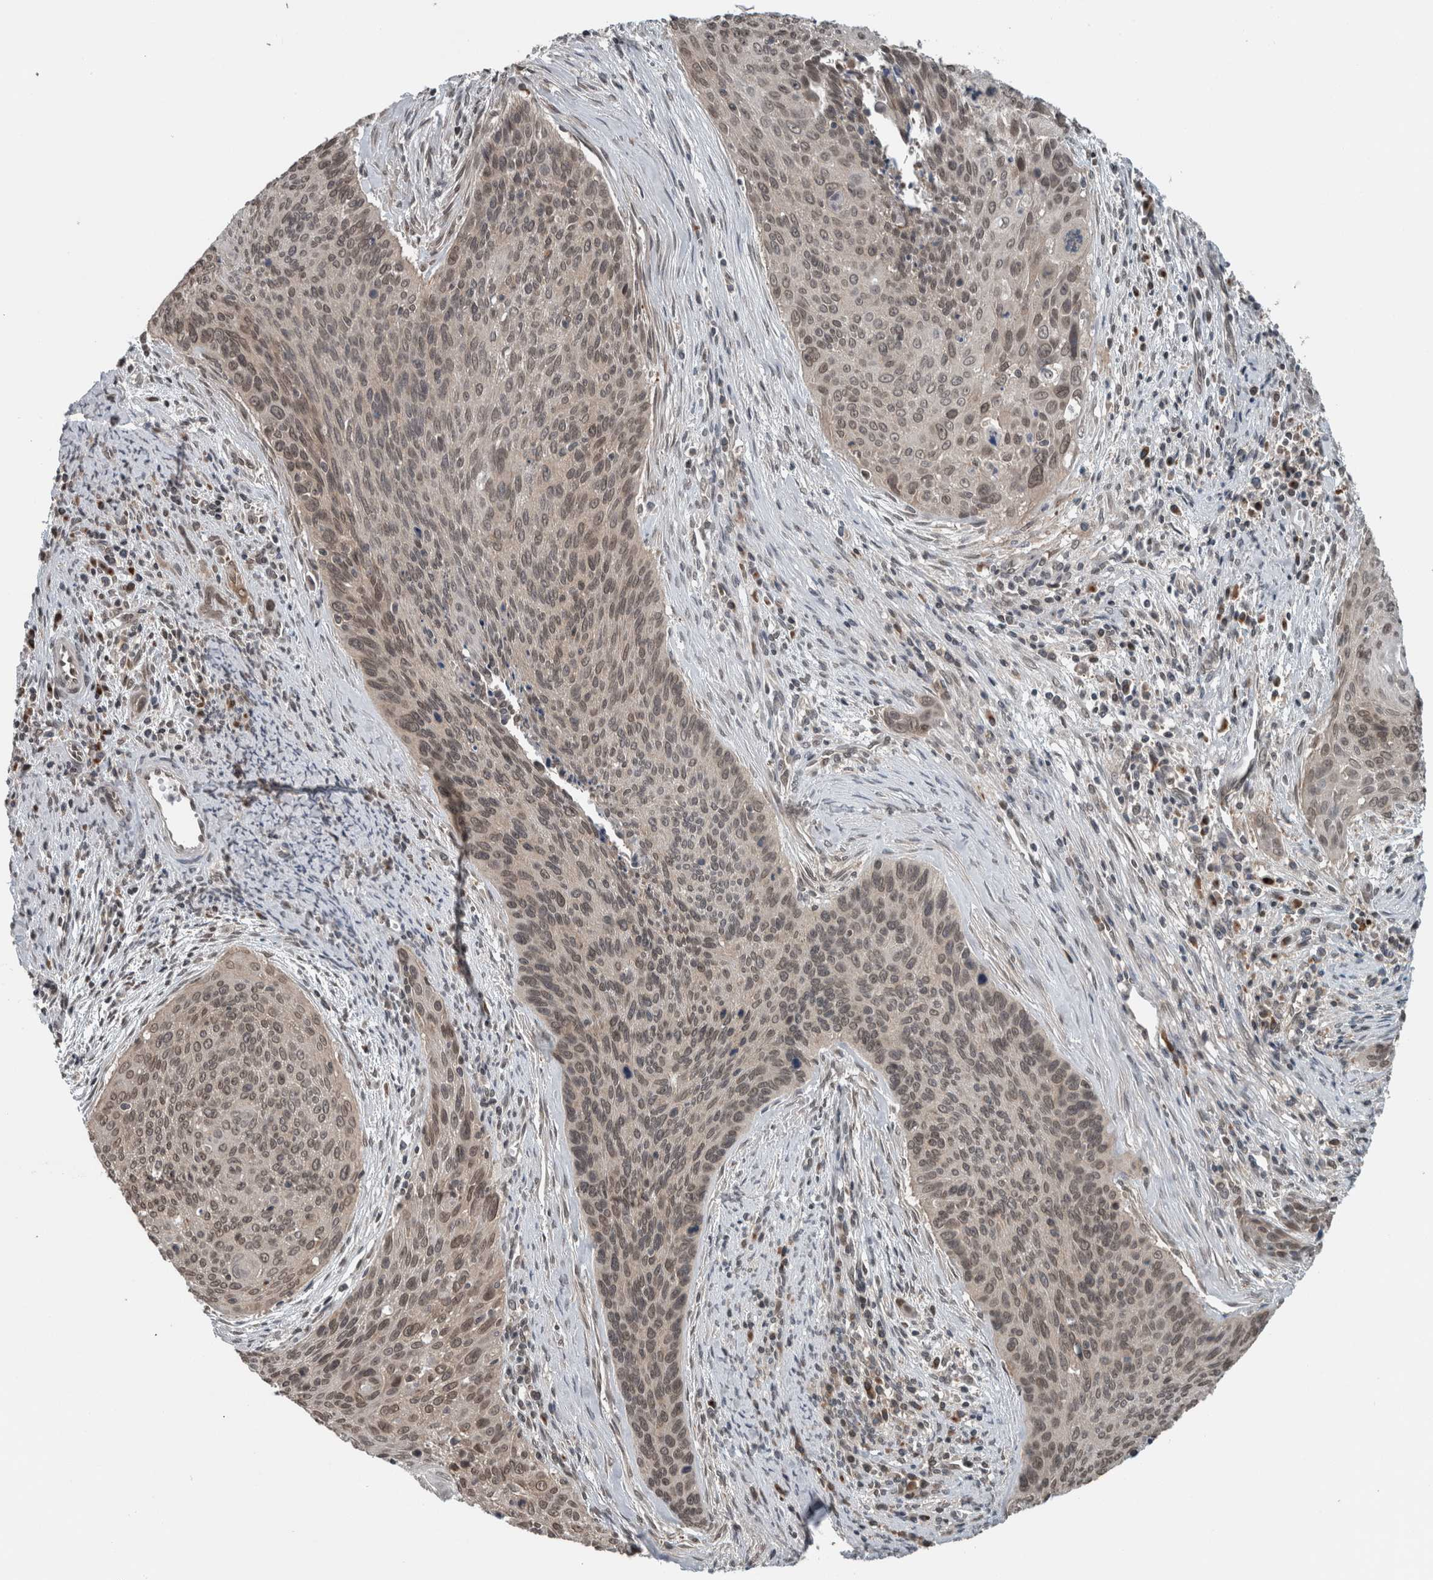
{"staining": {"intensity": "weak", "quantity": ">75%", "location": "nuclear"}, "tissue": "cervical cancer", "cell_type": "Tumor cells", "image_type": "cancer", "snomed": [{"axis": "morphology", "description": "Squamous cell carcinoma, NOS"}, {"axis": "topography", "description": "Cervix"}], "caption": "About >75% of tumor cells in squamous cell carcinoma (cervical) demonstrate weak nuclear protein positivity as visualized by brown immunohistochemical staining.", "gene": "SPAG7", "patient": {"sex": "female", "age": 55}}